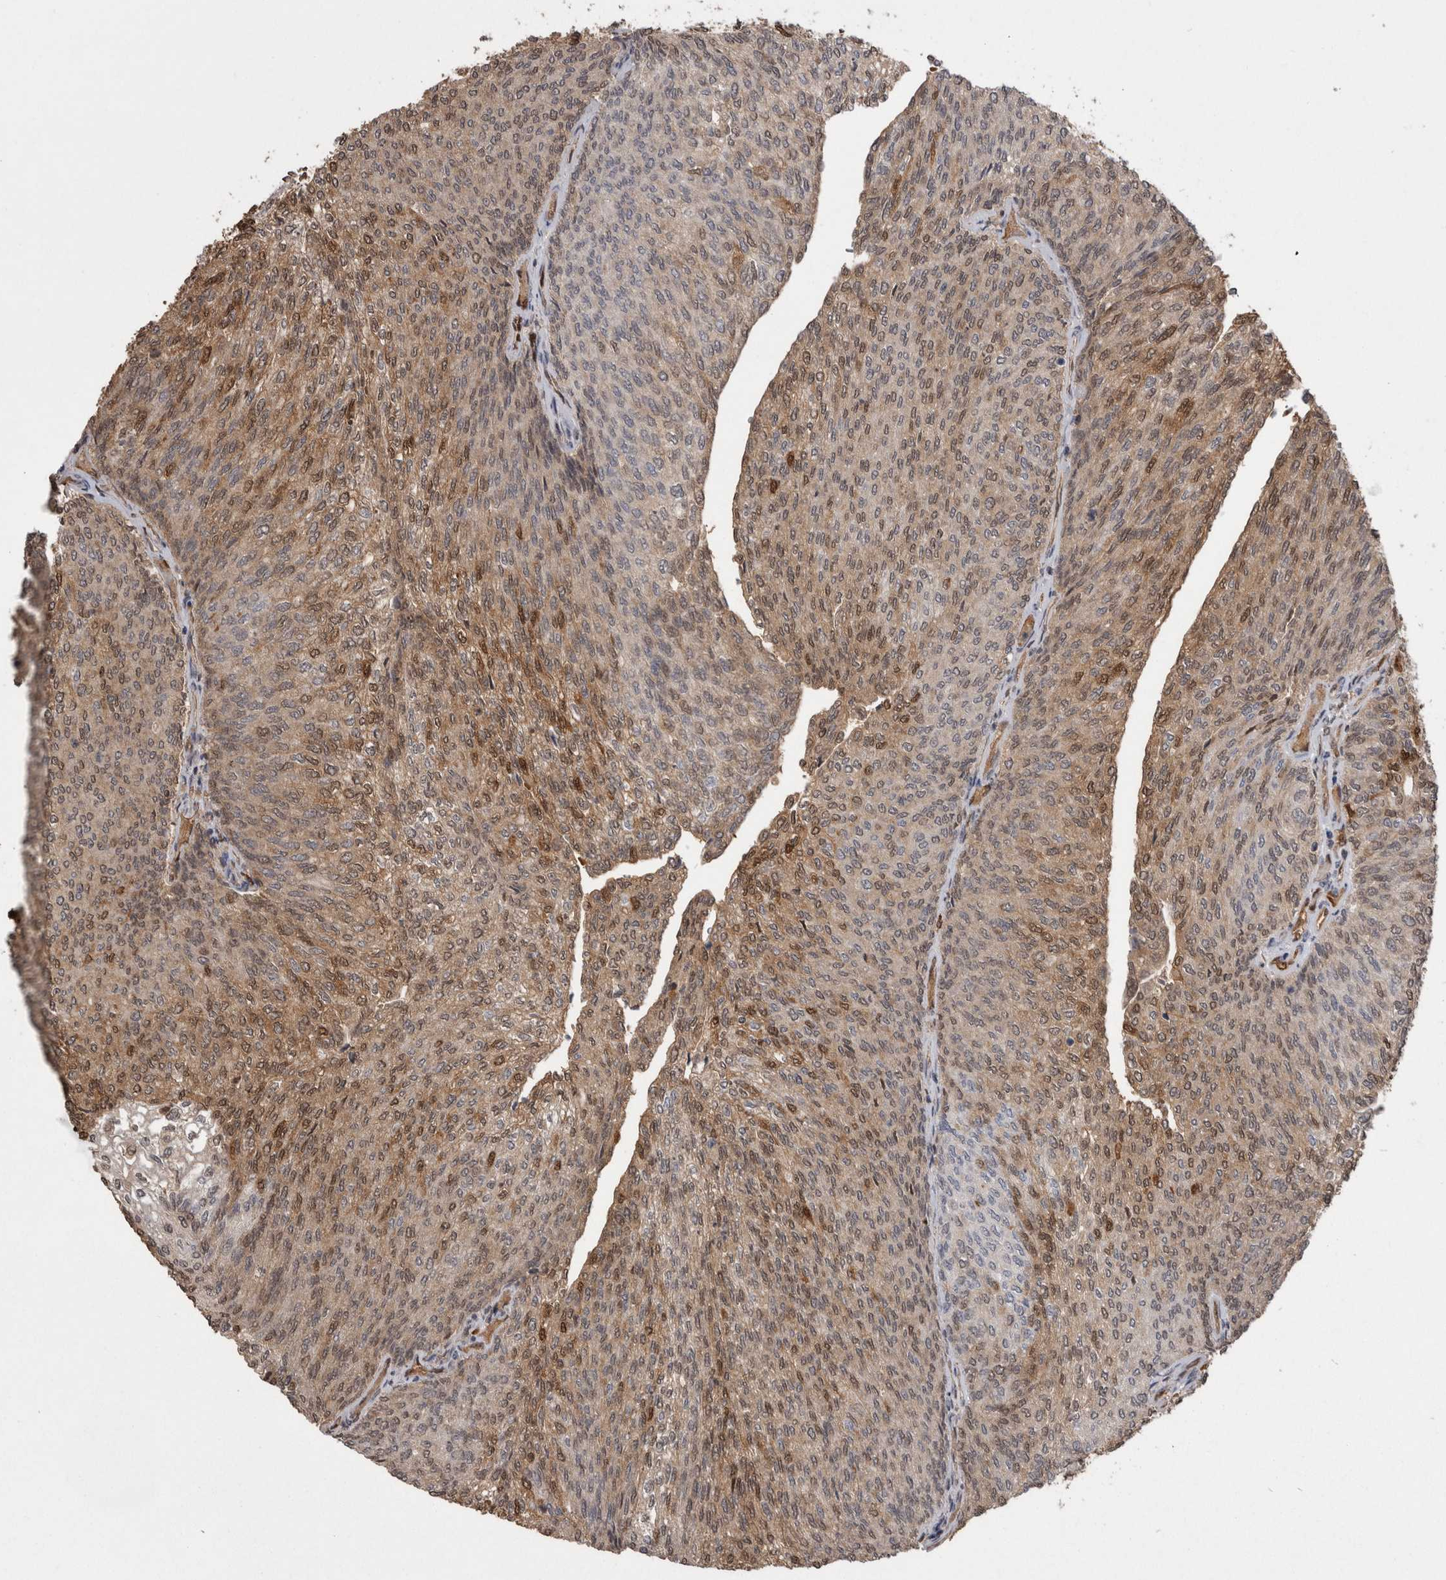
{"staining": {"intensity": "moderate", "quantity": "25%-75%", "location": "cytoplasmic/membranous,nuclear"}, "tissue": "urothelial cancer", "cell_type": "Tumor cells", "image_type": "cancer", "snomed": [{"axis": "morphology", "description": "Urothelial carcinoma, Low grade"}, {"axis": "topography", "description": "Urinary bladder"}], "caption": "Immunohistochemistry staining of low-grade urothelial carcinoma, which shows medium levels of moderate cytoplasmic/membranous and nuclear positivity in approximately 25%-75% of tumor cells indicating moderate cytoplasmic/membranous and nuclear protein expression. The staining was performed using DAB (3,3'-diaminobenzidine) (brown) for protein detection and nuclei were counterstained in hematoxylin (blue).", "gene": "LXN", "patient": {"sex": "female", "age": 79}}